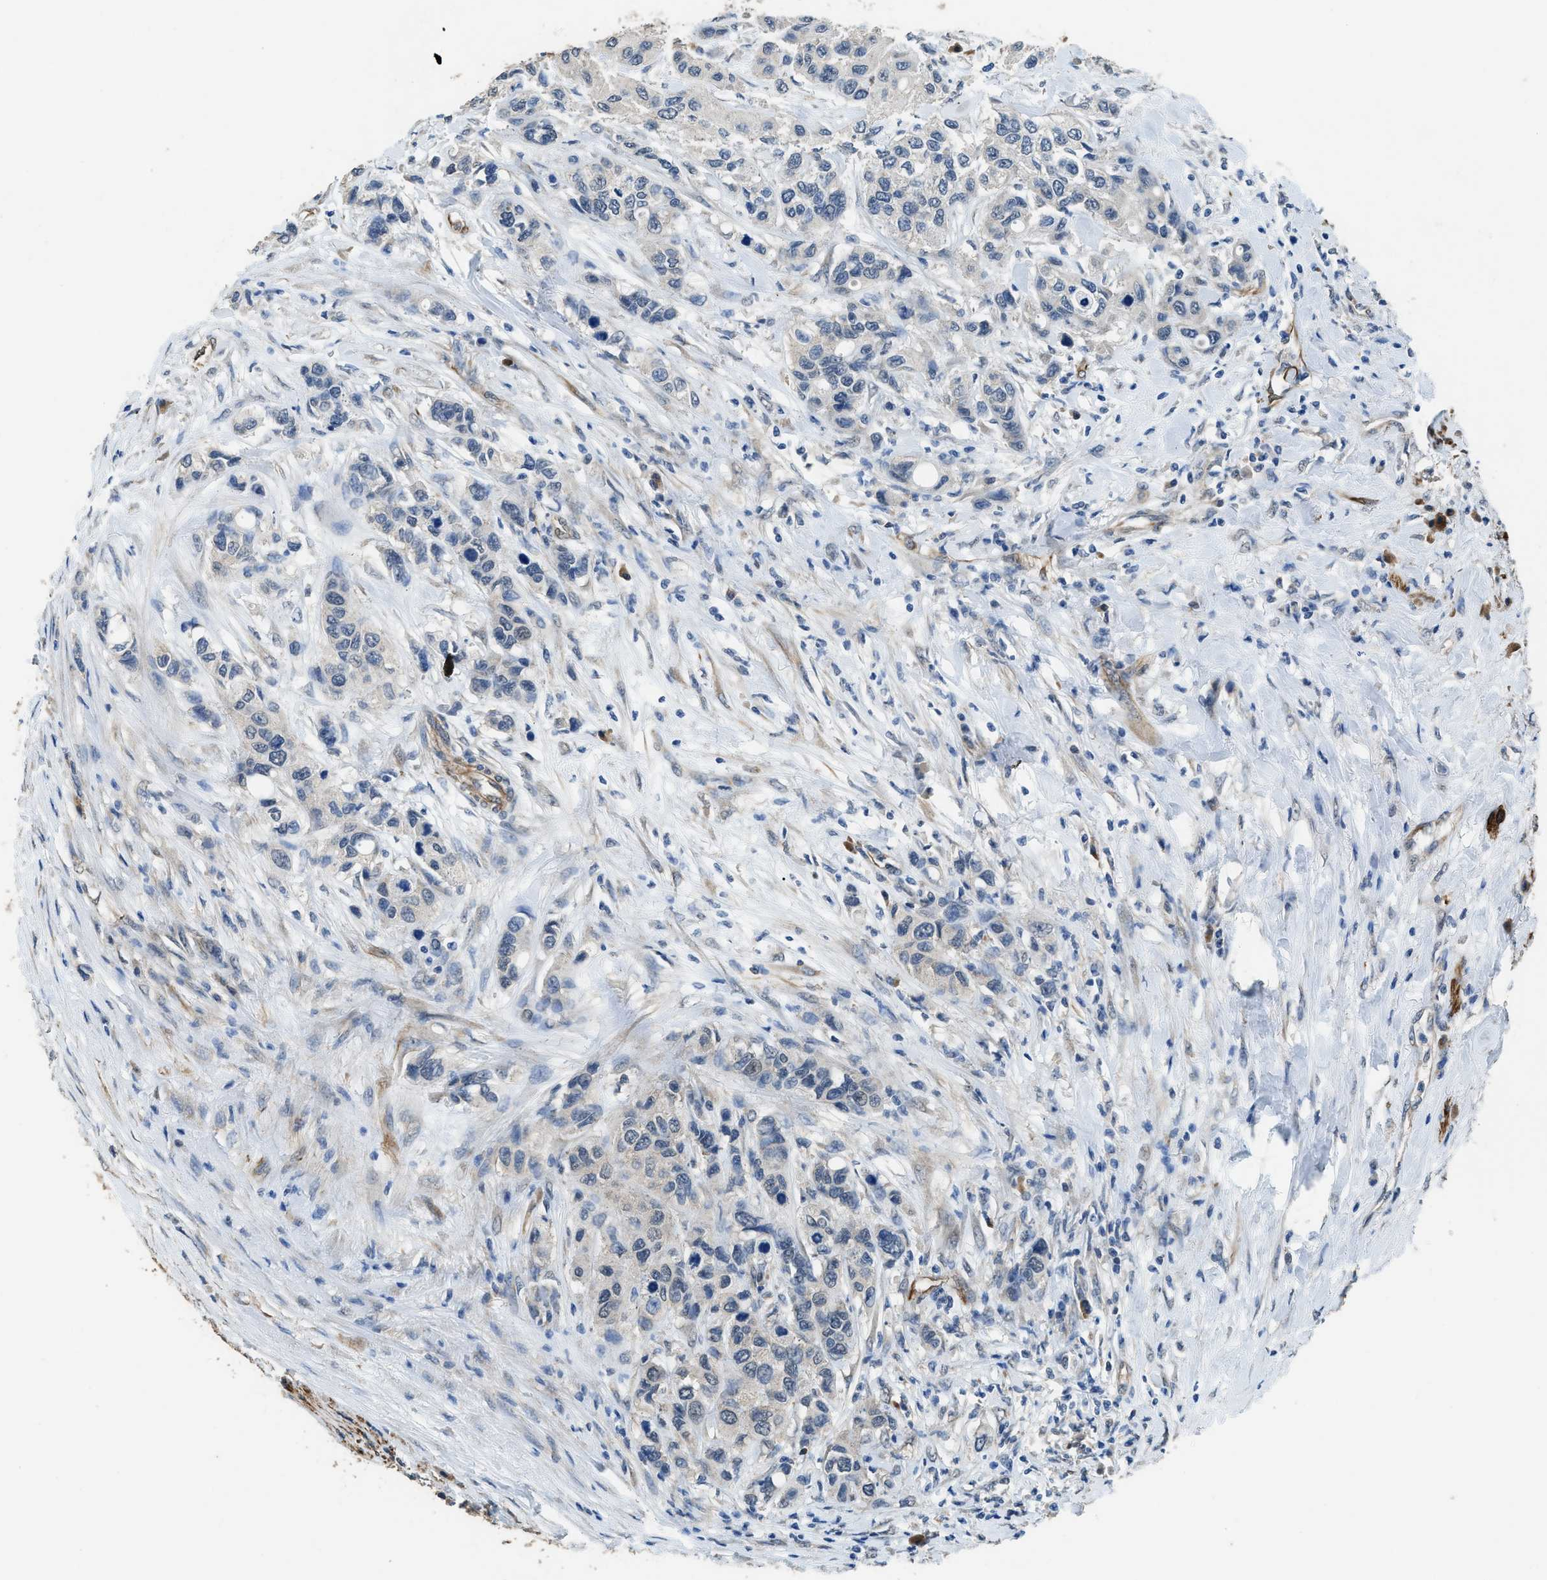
{"staining": {"intensity": "negative", "quantity": "none", "location": "none"}, "tissue": "urothelial cancer", "cell_type": "Tumor cells", "image_type": "cancer", "snomed": [{"axis": "morphology", "description": "Urothelial carcinoma, High grade"}, {"axis": "topography", "description": "Urinary bladder"}], "caption": "Immunohistochemistry of urothelial cancer exhibits no positivity in tumor cells.", "gene": "SYNM", "patient": {"sex": "female", "age": 56}}